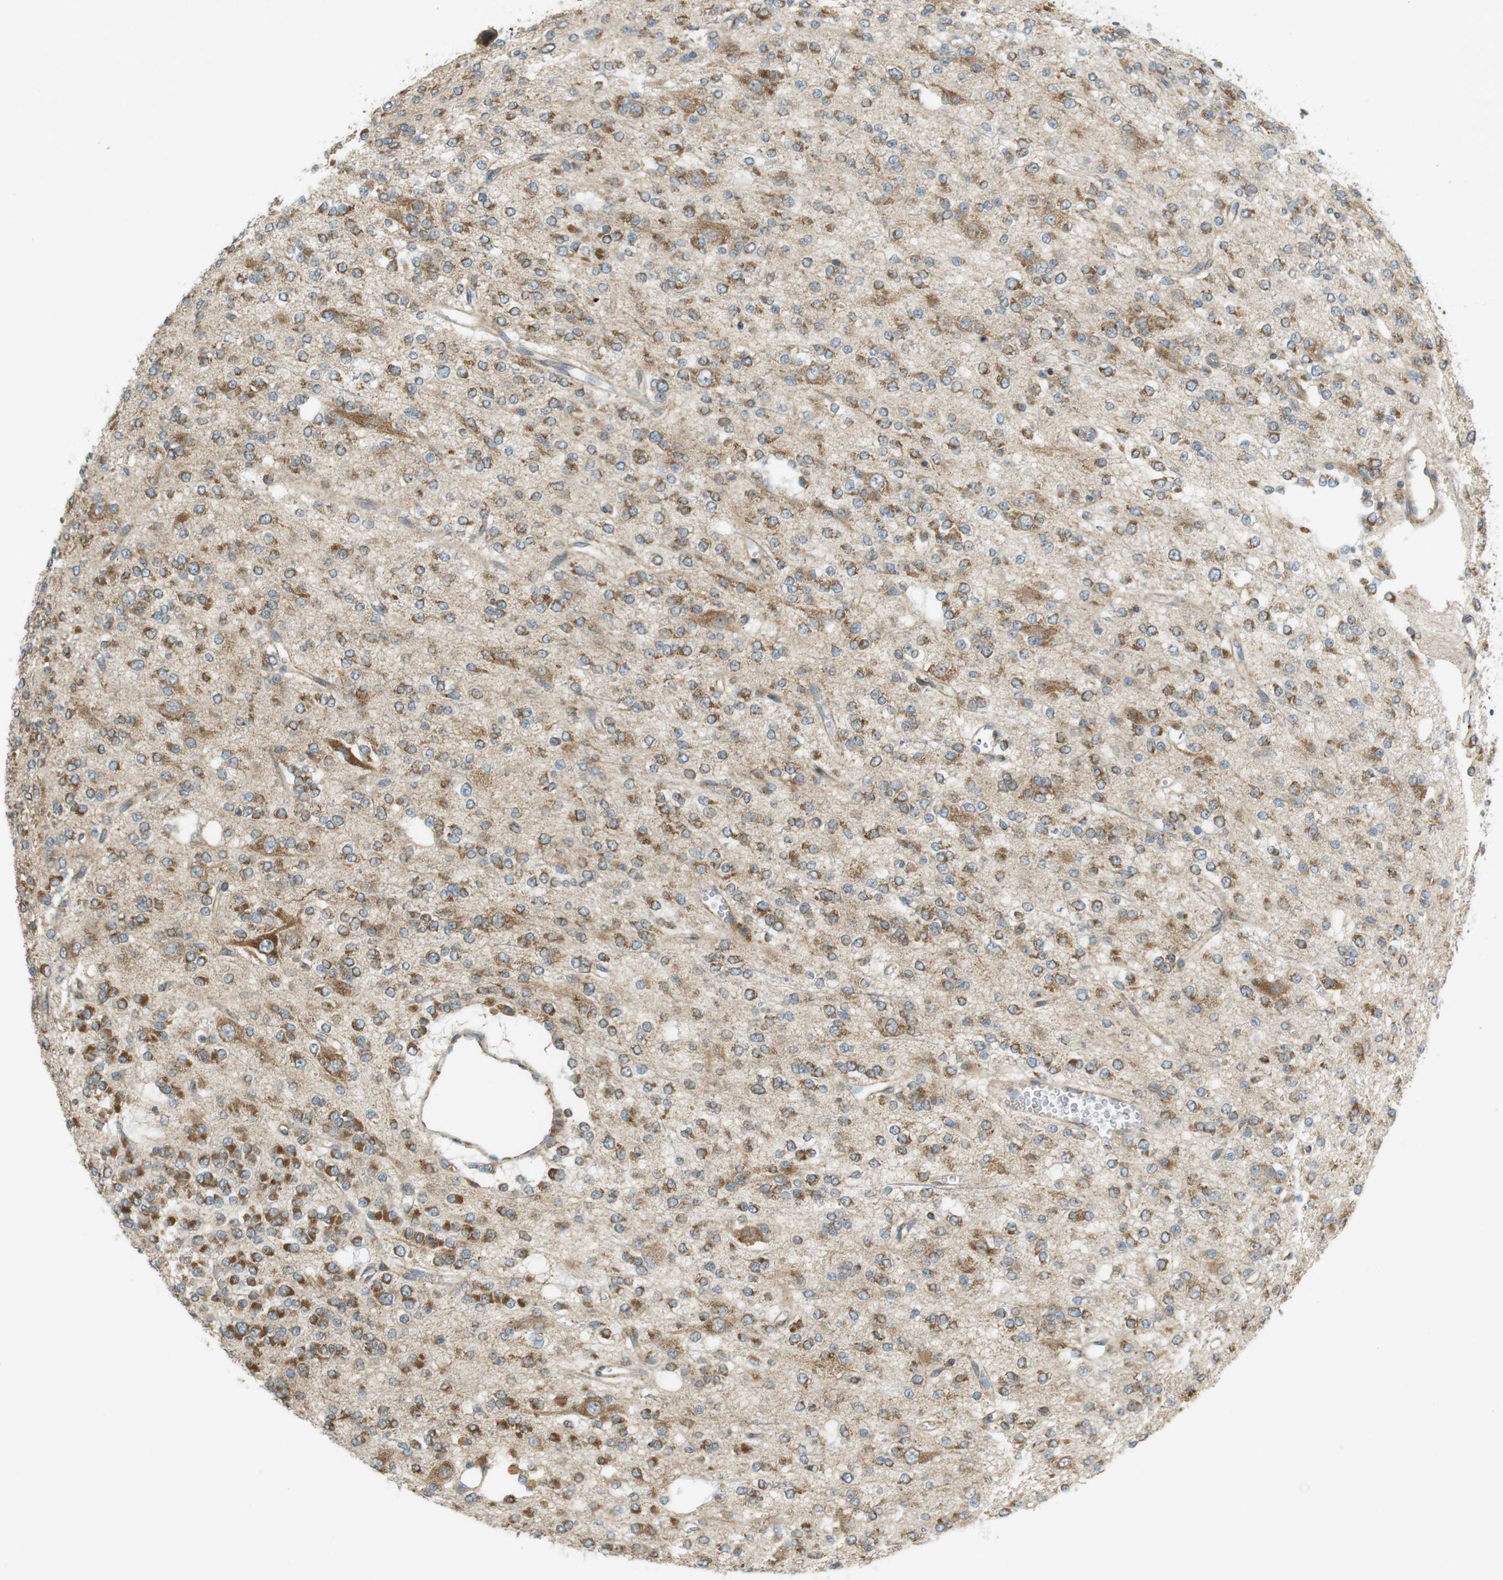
{"staining": {"intensity": "moderate", "quantity": ">75%", "location": "cytoplasmic/membranous"}, "tissue": "glioma", "cell_type": "Tumor cells", "image_type": "cancer", "snomed": [{"axis": "morphology", "description": "Glioma, malignant, Low grade"}, {"axis": "topography", "description": "Brain"}], "caption": "The image exhibits immunohistochemical staining of malignant glioma (low-grade). There is moderate cytoplasmic/membranous positivity is present in approximately >75% of tumor cells.", "gene": "SLC41A1", "patient": {"sex": "male", "age": 38}}